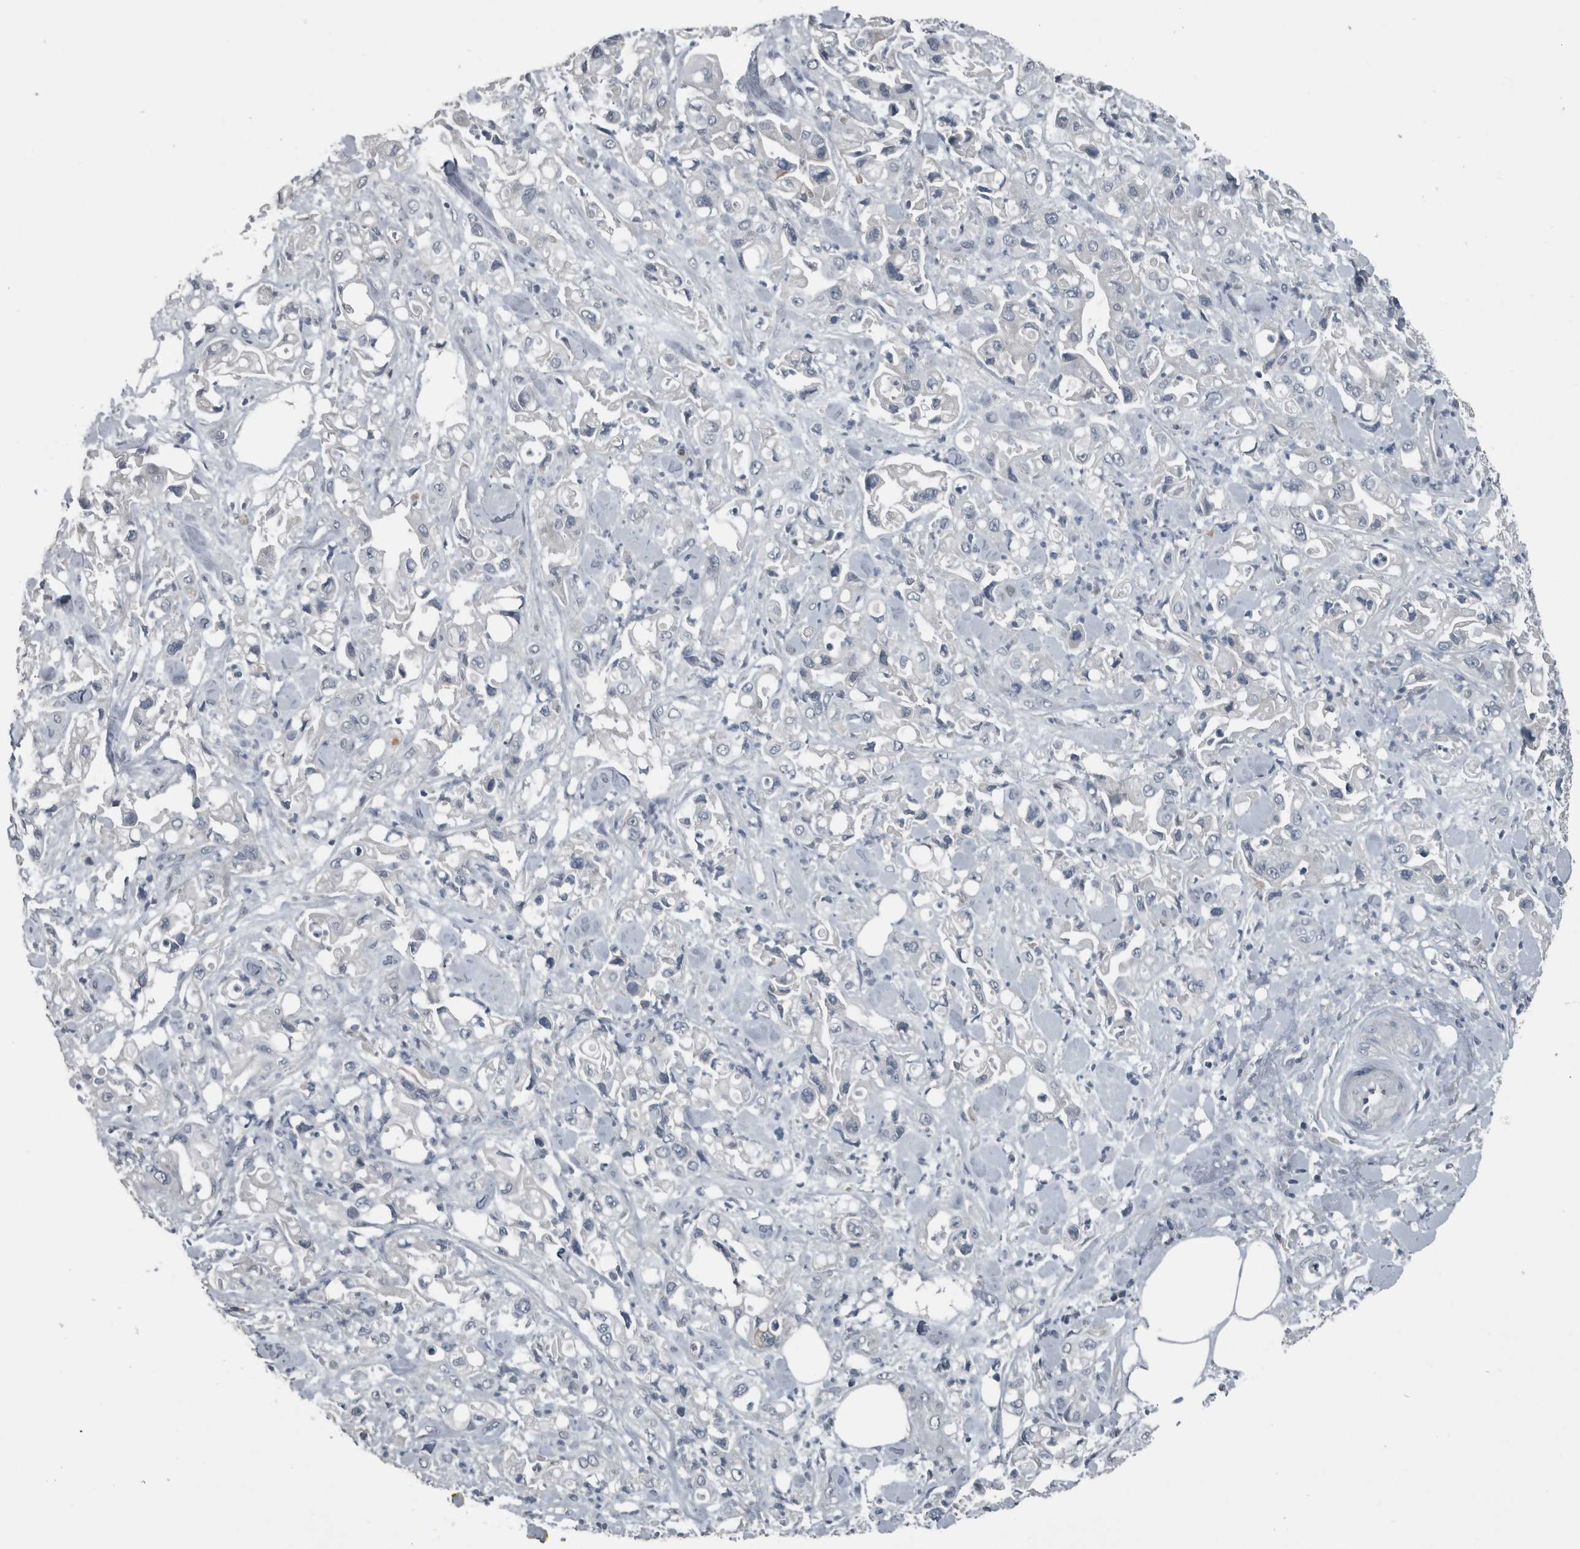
{"staining": {"intensity": "negative", "quantity": "none", "location": "none"}, "tissue": "pancreatic cancer", "cell_type": "Tumor cells", "image_type": "cancer", "snomed": [{"axis": "morphology", "description": "Adenocarcinoma, NOS"}, {"axis": "topography", "description": "Pancreas"}], "caption": "Adenocarcinoma (pancreatic) was stained to show a protein in brown. There is no significant staining in tumor cells.", "gene": "KRT20", "patient": {"sex": "male", "age": 70}}